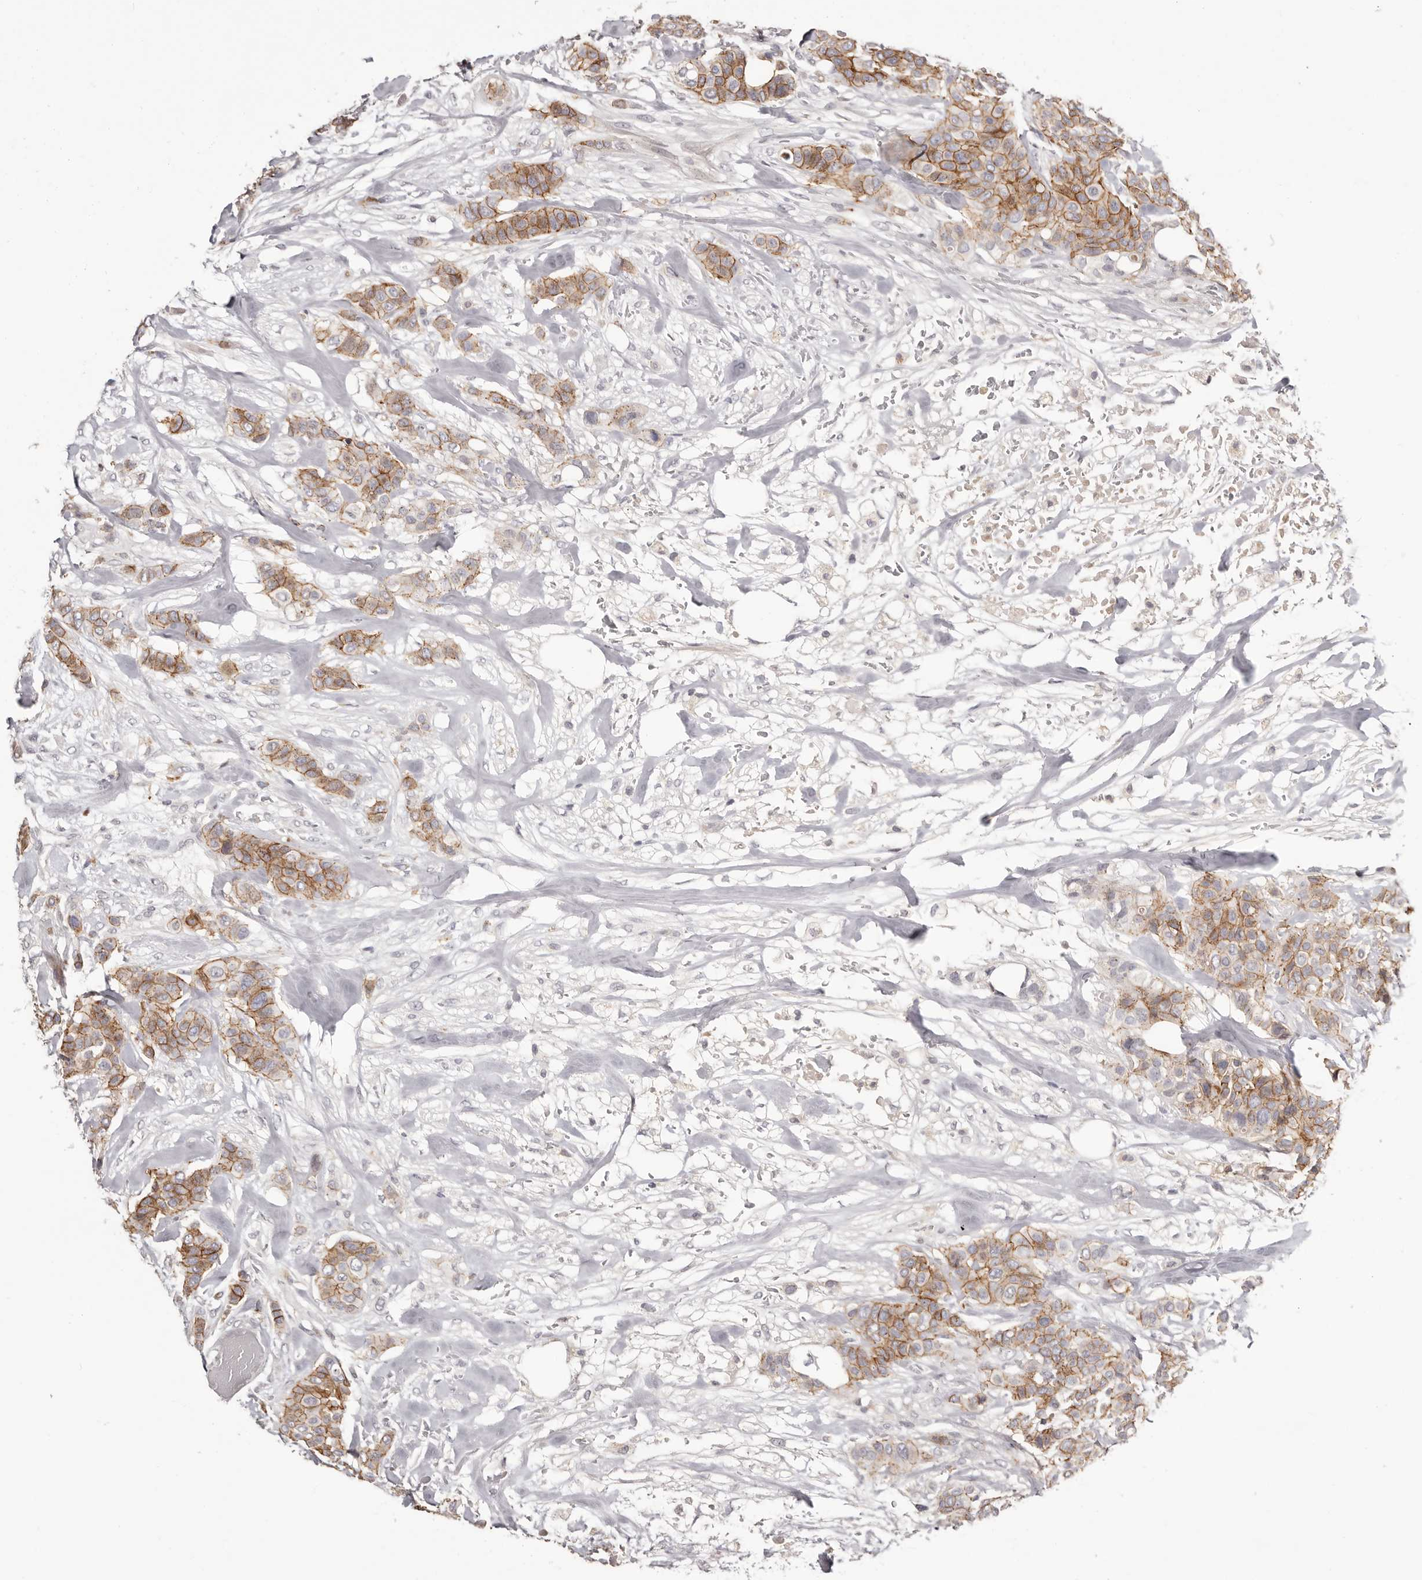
{"staining": {"intensity": "moderate", "quantity": ">75%", "location": "cytoplasmic/membranous"}, "tissue": "breast cancer", "cell_type": "Tumor cells", "image_type": "cancer", "snomed": [{"axis": "morphology", "description": "Lobular carcinoma"}, {"axis": "topography", "description": "Breast"}], "caption": "This micrograph reveals IHC staining of human breast lobular carcinoma, with medium moderate cytoplasmic/membranous expression in about >75% of tumor cells.", "gene": "PCDHB6", "patient": {"sex": "female", "age": 51}}